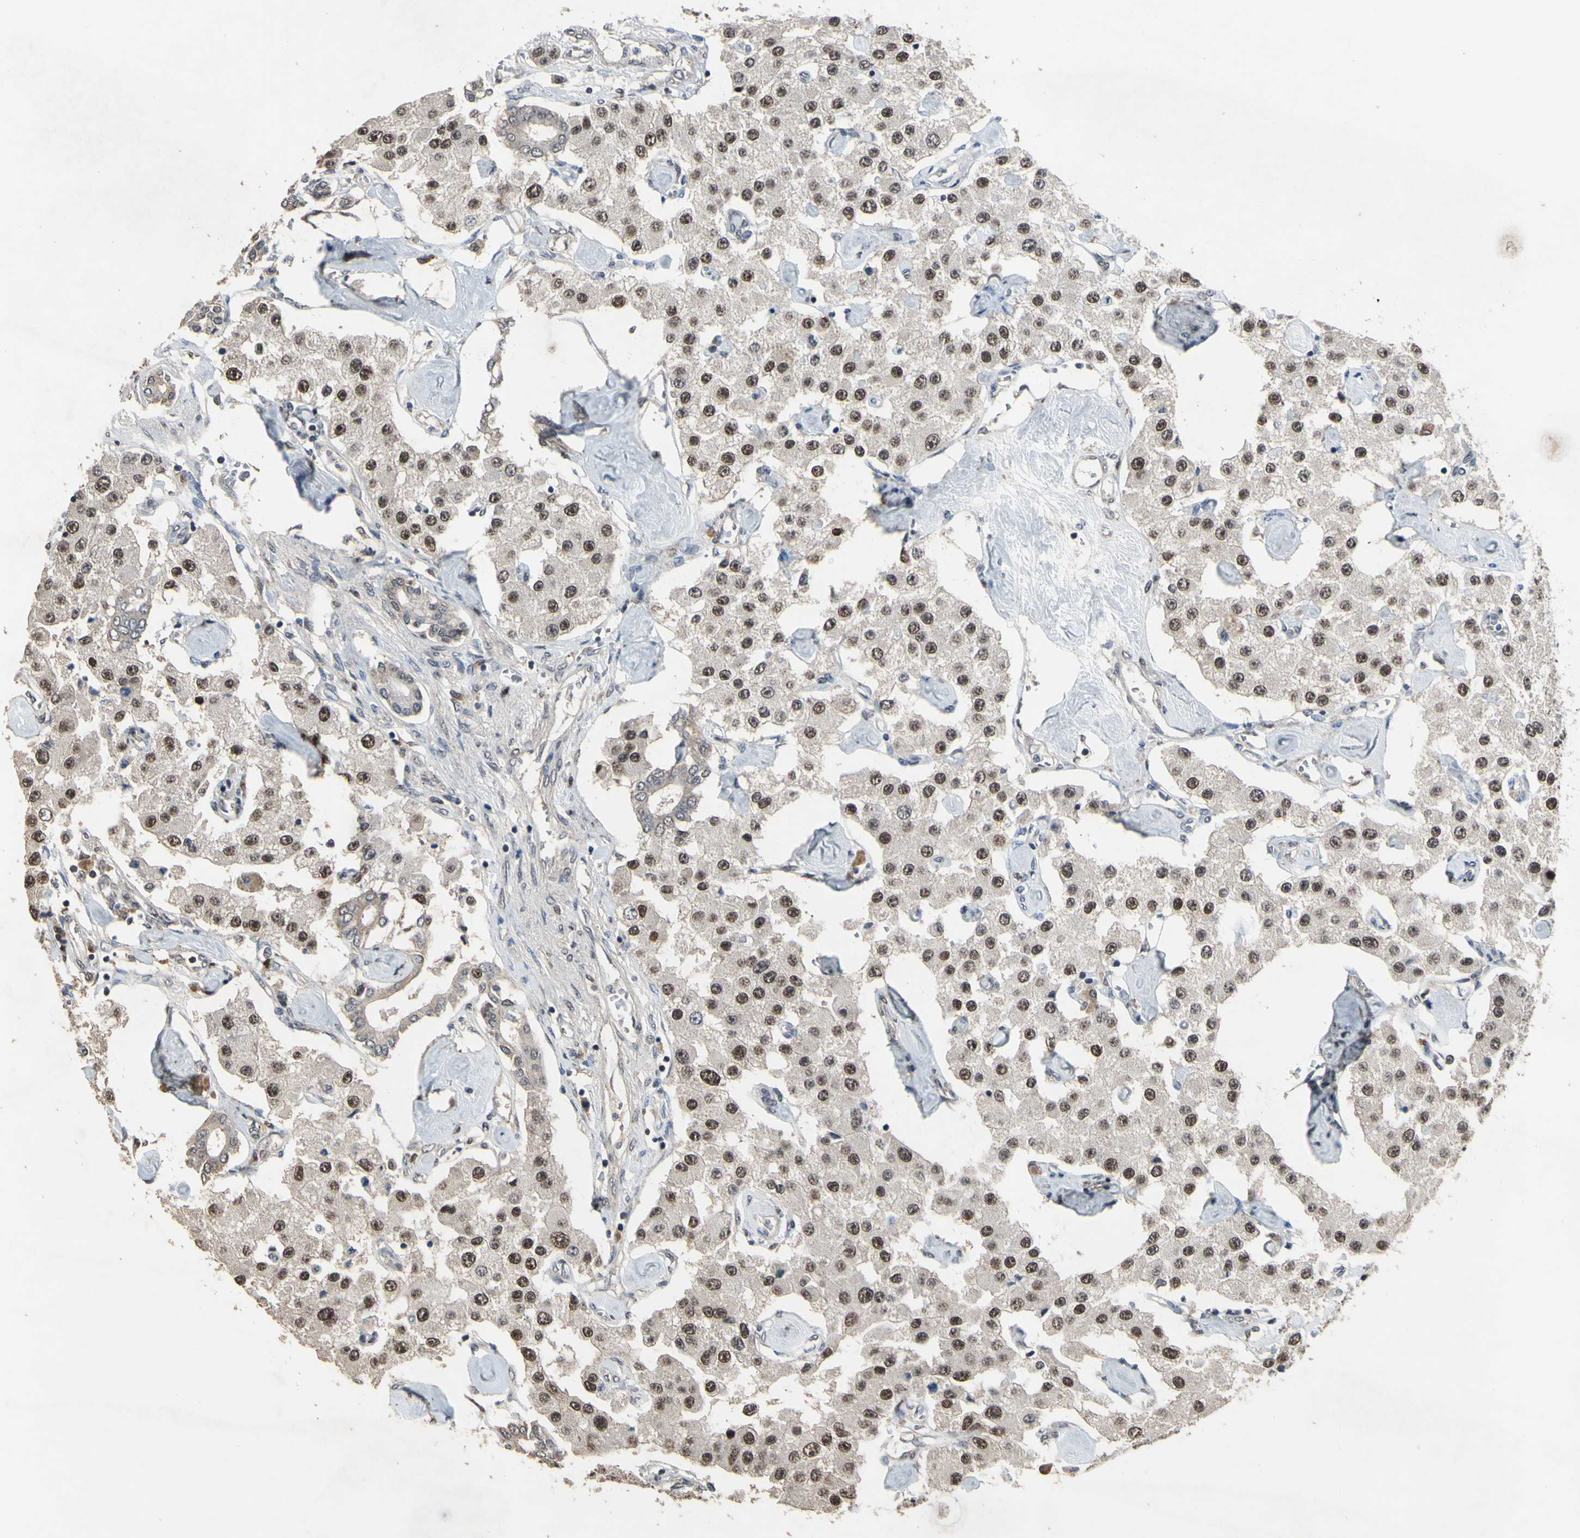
{"staining": {"intensity": "moderate", "quantity": ">75%", "location": "nuclear"}, "tissue": "carcinoid", "cell_type": "Tumor cells", "image_type": "cancer", "snomed": [{"axis": "morphology", "description": "Carcinoid, malignant, NOS"}, {"axis": "topography", "description": "Pancreas"}], "caption": "Human carcinoid (malignant) stained for a protein (brown) reveals moderate nuclear positive expression in about >75% of tumor cells.", "gene": "ZNF174", "patient": {"sex": "male", "age": 41}}